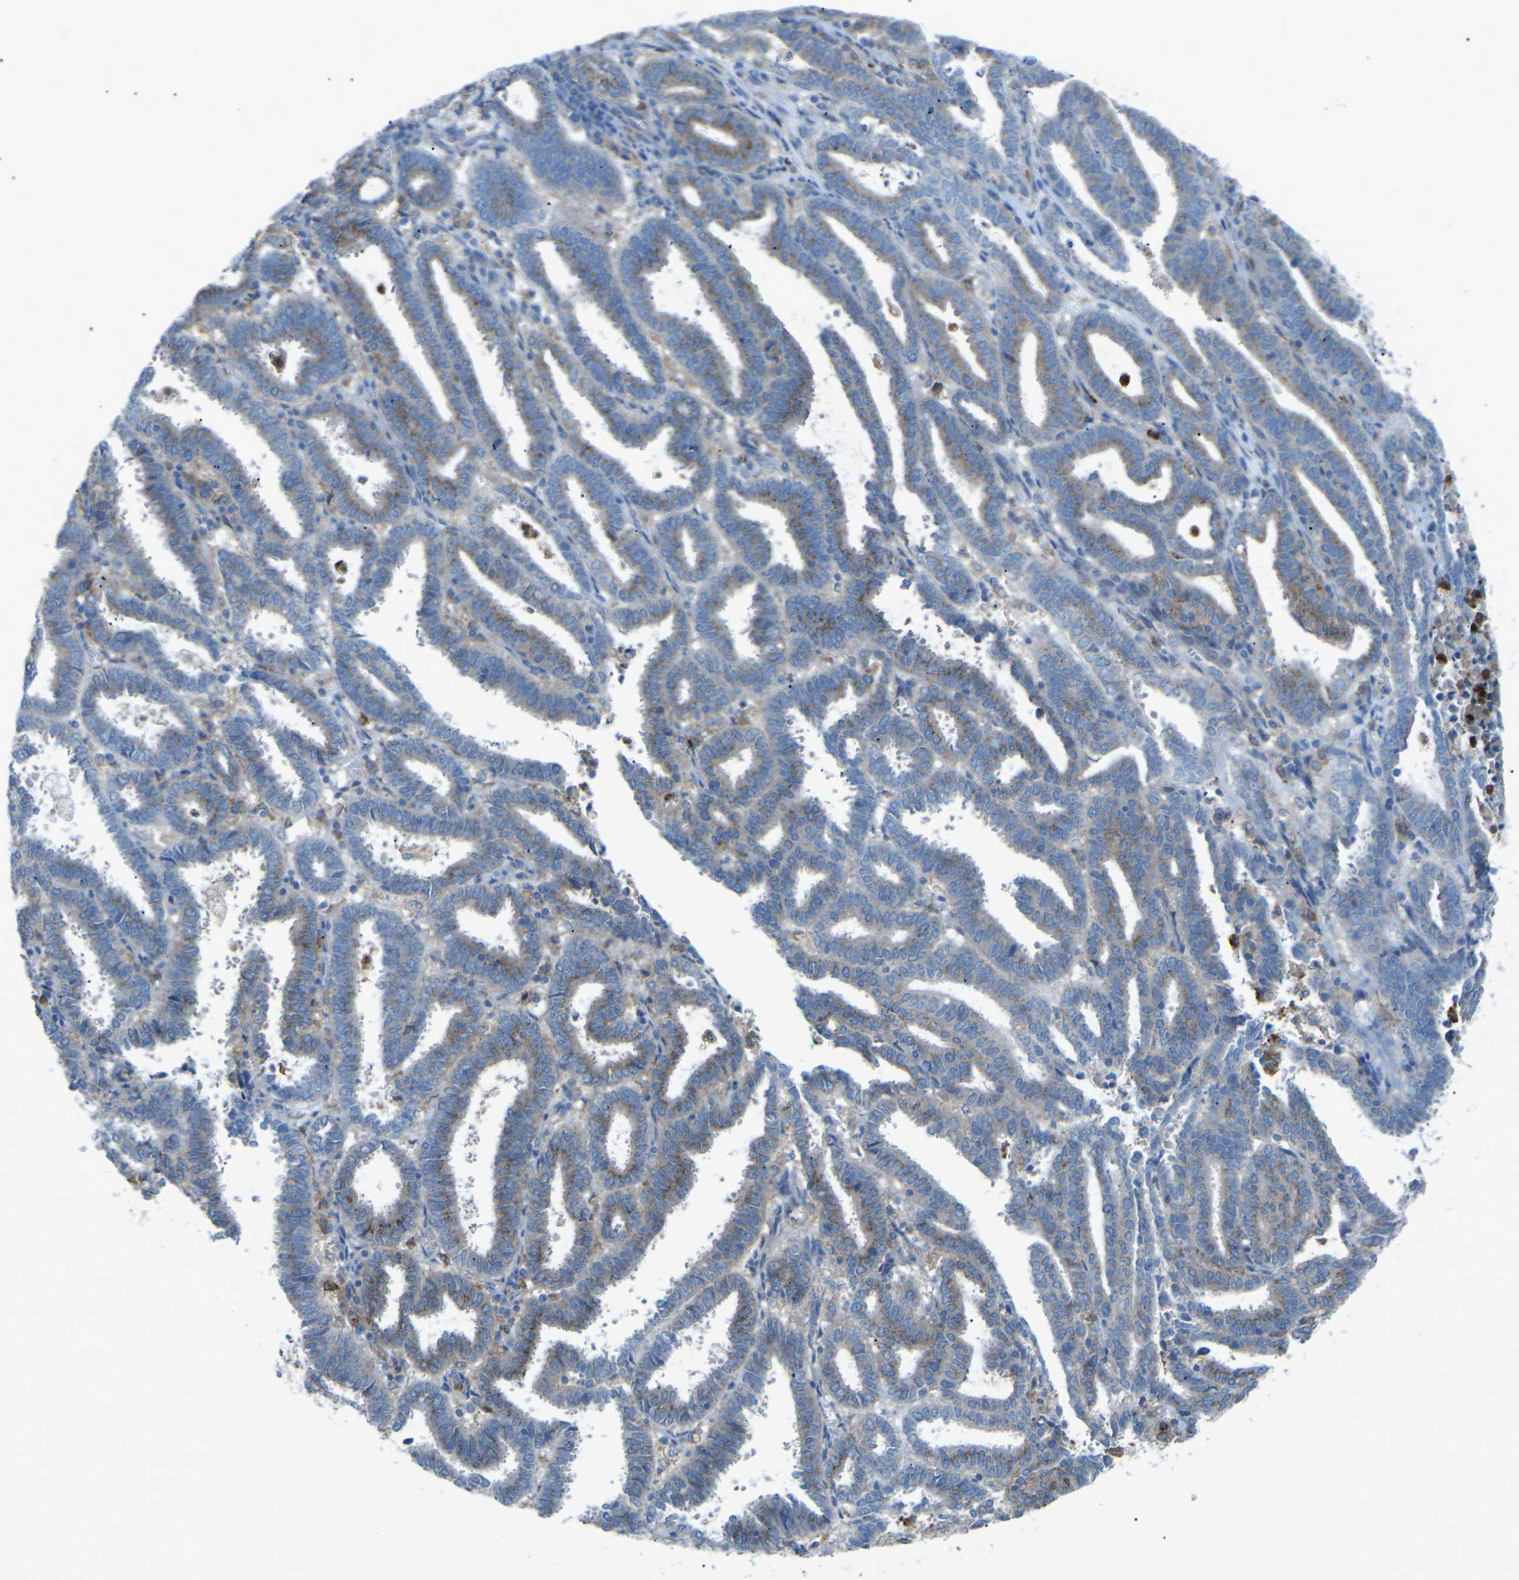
{"staining": {"intensity": "weak", "quantity": "25%-75%", "location": "cytoplasmic/membranous"}, "tissue": "endometrial cancer", "cell_type": "Tumor cells", "image_type": "cancer", "snomed": [{"axis": "morphology", "description": "Adenocarcinoma, NOS"}, {"axis": "topography", "description": "Uterus"}], "caption": "IHC micrograph of neoplastic tissue: endometrial cancer stained using immunohistochemistry (IHC) displays low levels of weak protein expression localized specifically in the cytoplasmic/membranous of tumor cells, appearing as a cytoplasmic/membranous brown color.", "gene": "STK11", "patient": {"sex": "female", "age": 83}}